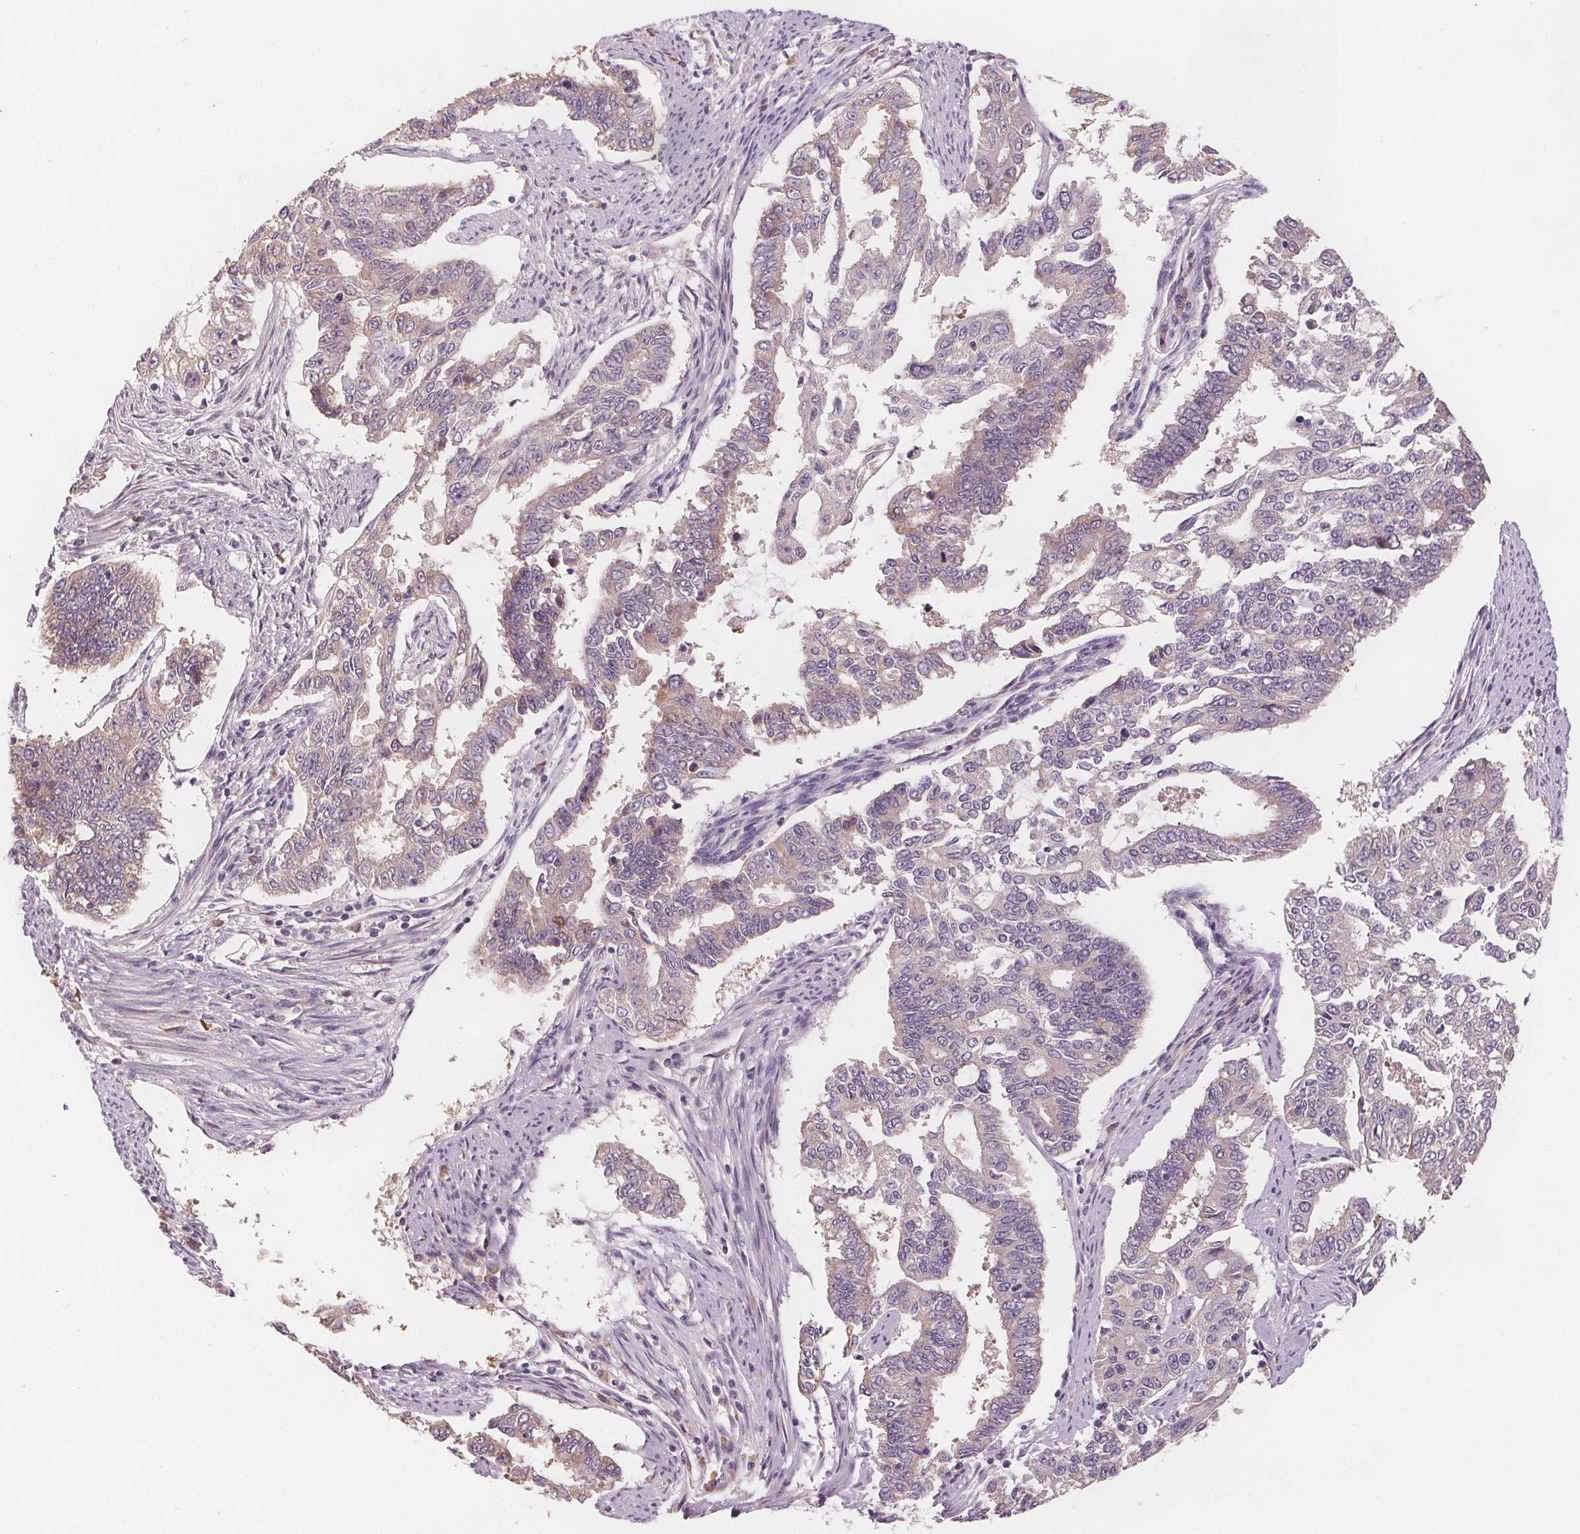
{"staining": {"intensity": "negative", "quantity": "none", "location": "none"}, "tissue": "endometrial cancer", "cell_type": "Tumor cells", "image_type": "cancer", "snomed": [{"axis": "morphology", "description": "Adenocarcinoma, NOS"}, {"axis": "topography", "description": "Uterus"}], "caption": "The IHC image has no significant positivity in tumor cells of endometrial cancer (adenocarcinoma) tissue.", "gene": "TMEM80", "patient": {"sex": "female", "age": 59}}